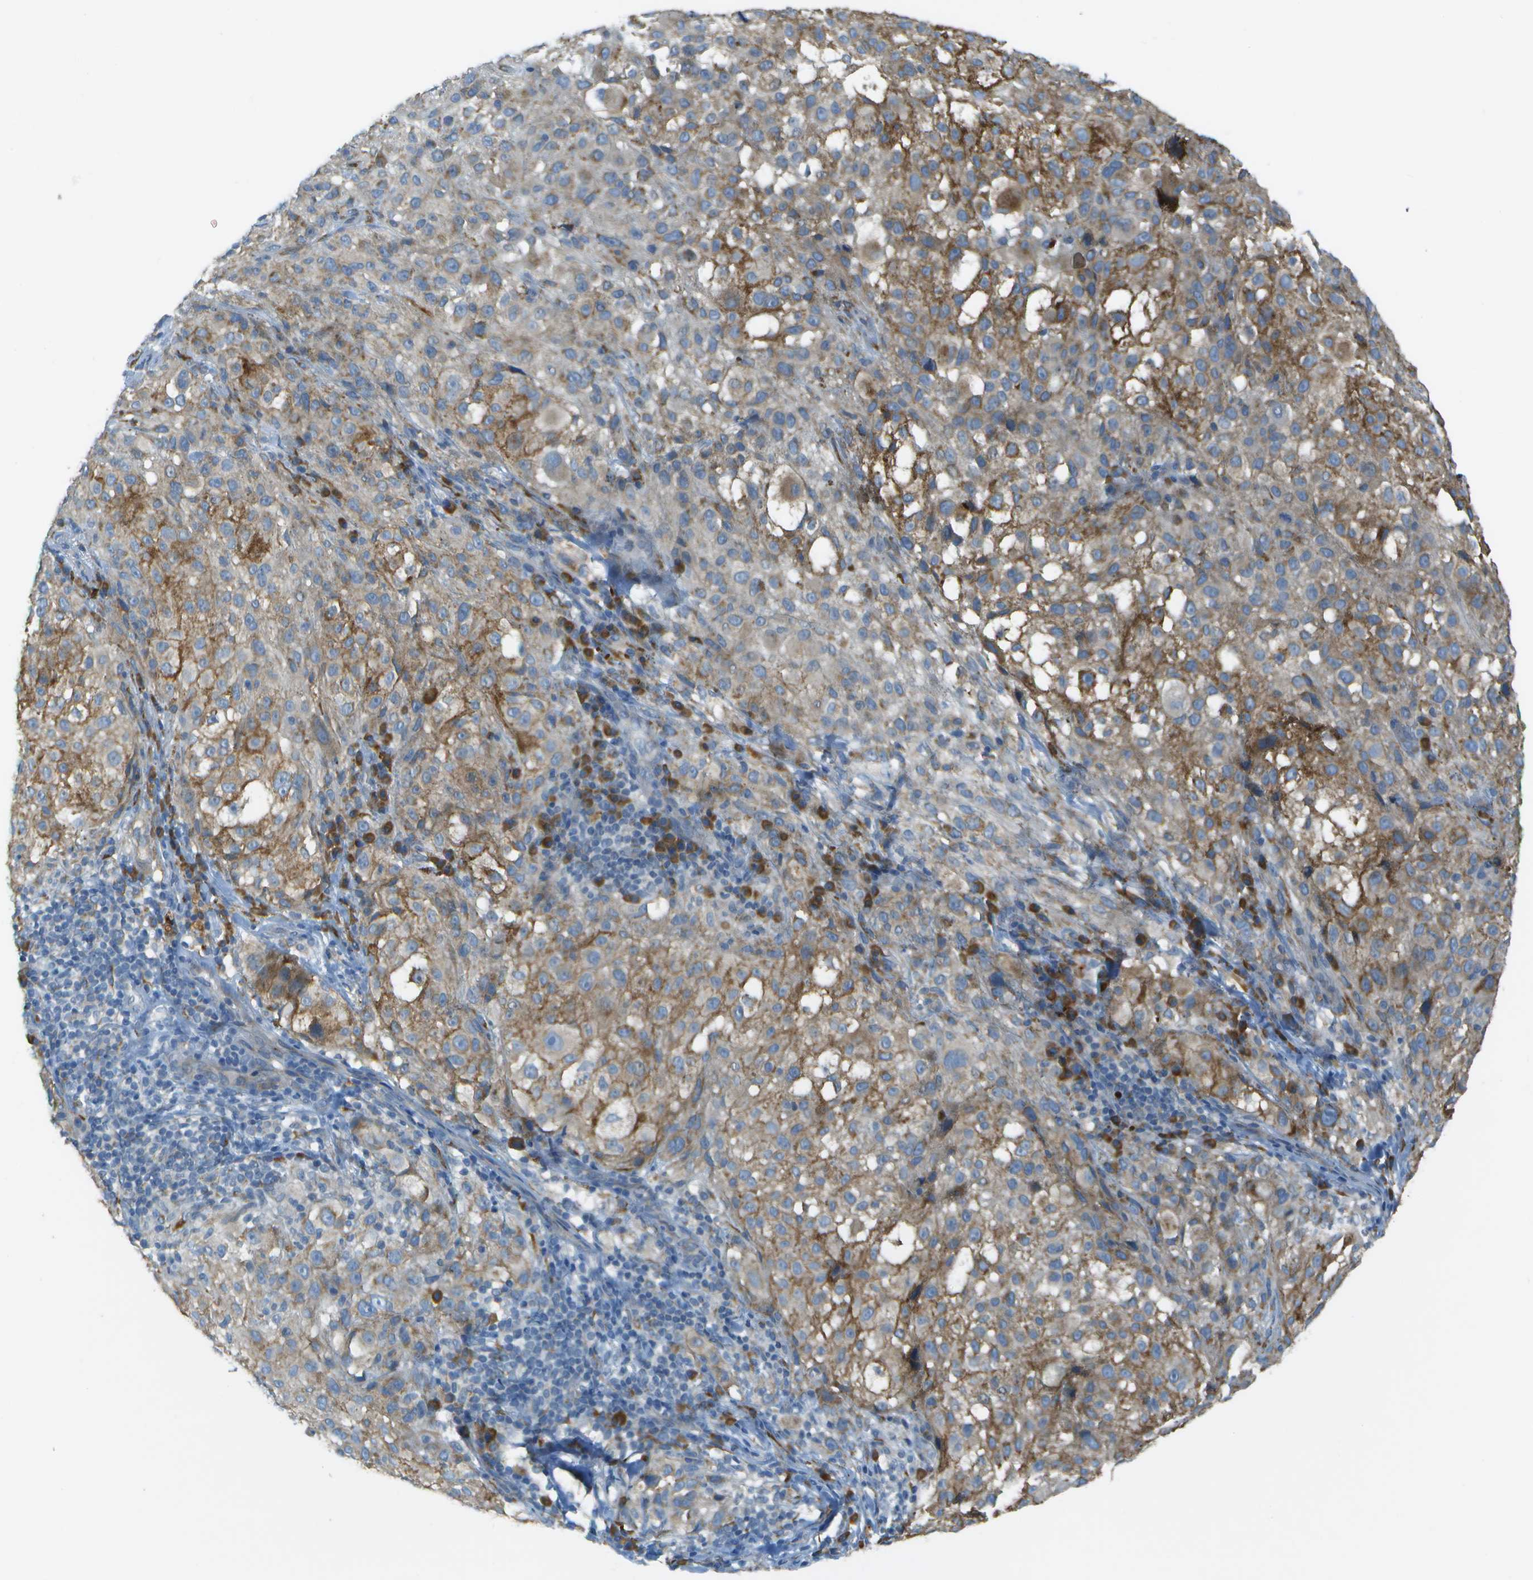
{"staining": {"intensity": "weak", "quantity": ">75%", "location": "cytoplasmic/membranous"}, "tissue": "melanoma", "cell_type": "Tumor cells", "image_type": "cancer", "snomed": [{"axis": "morphology", "description": "Necrosis, NOS"}, {"axis": "morphology", "description": "Malignant melanoma, NOS"}, {"axis": "topography", "description": "Skin"}], "caption": "Brown immunohistochemical staining in human melanoma demonstrates weak cytoplasmic/membranous staining in approximately >75% of tumor cells. The staining was performed using DAB, with brown indicating positive protein expression. Nuclei are stained blue with hematoxylin.", "gene": "KCTD3", "patient": {"sex": "female", "age": 87}}